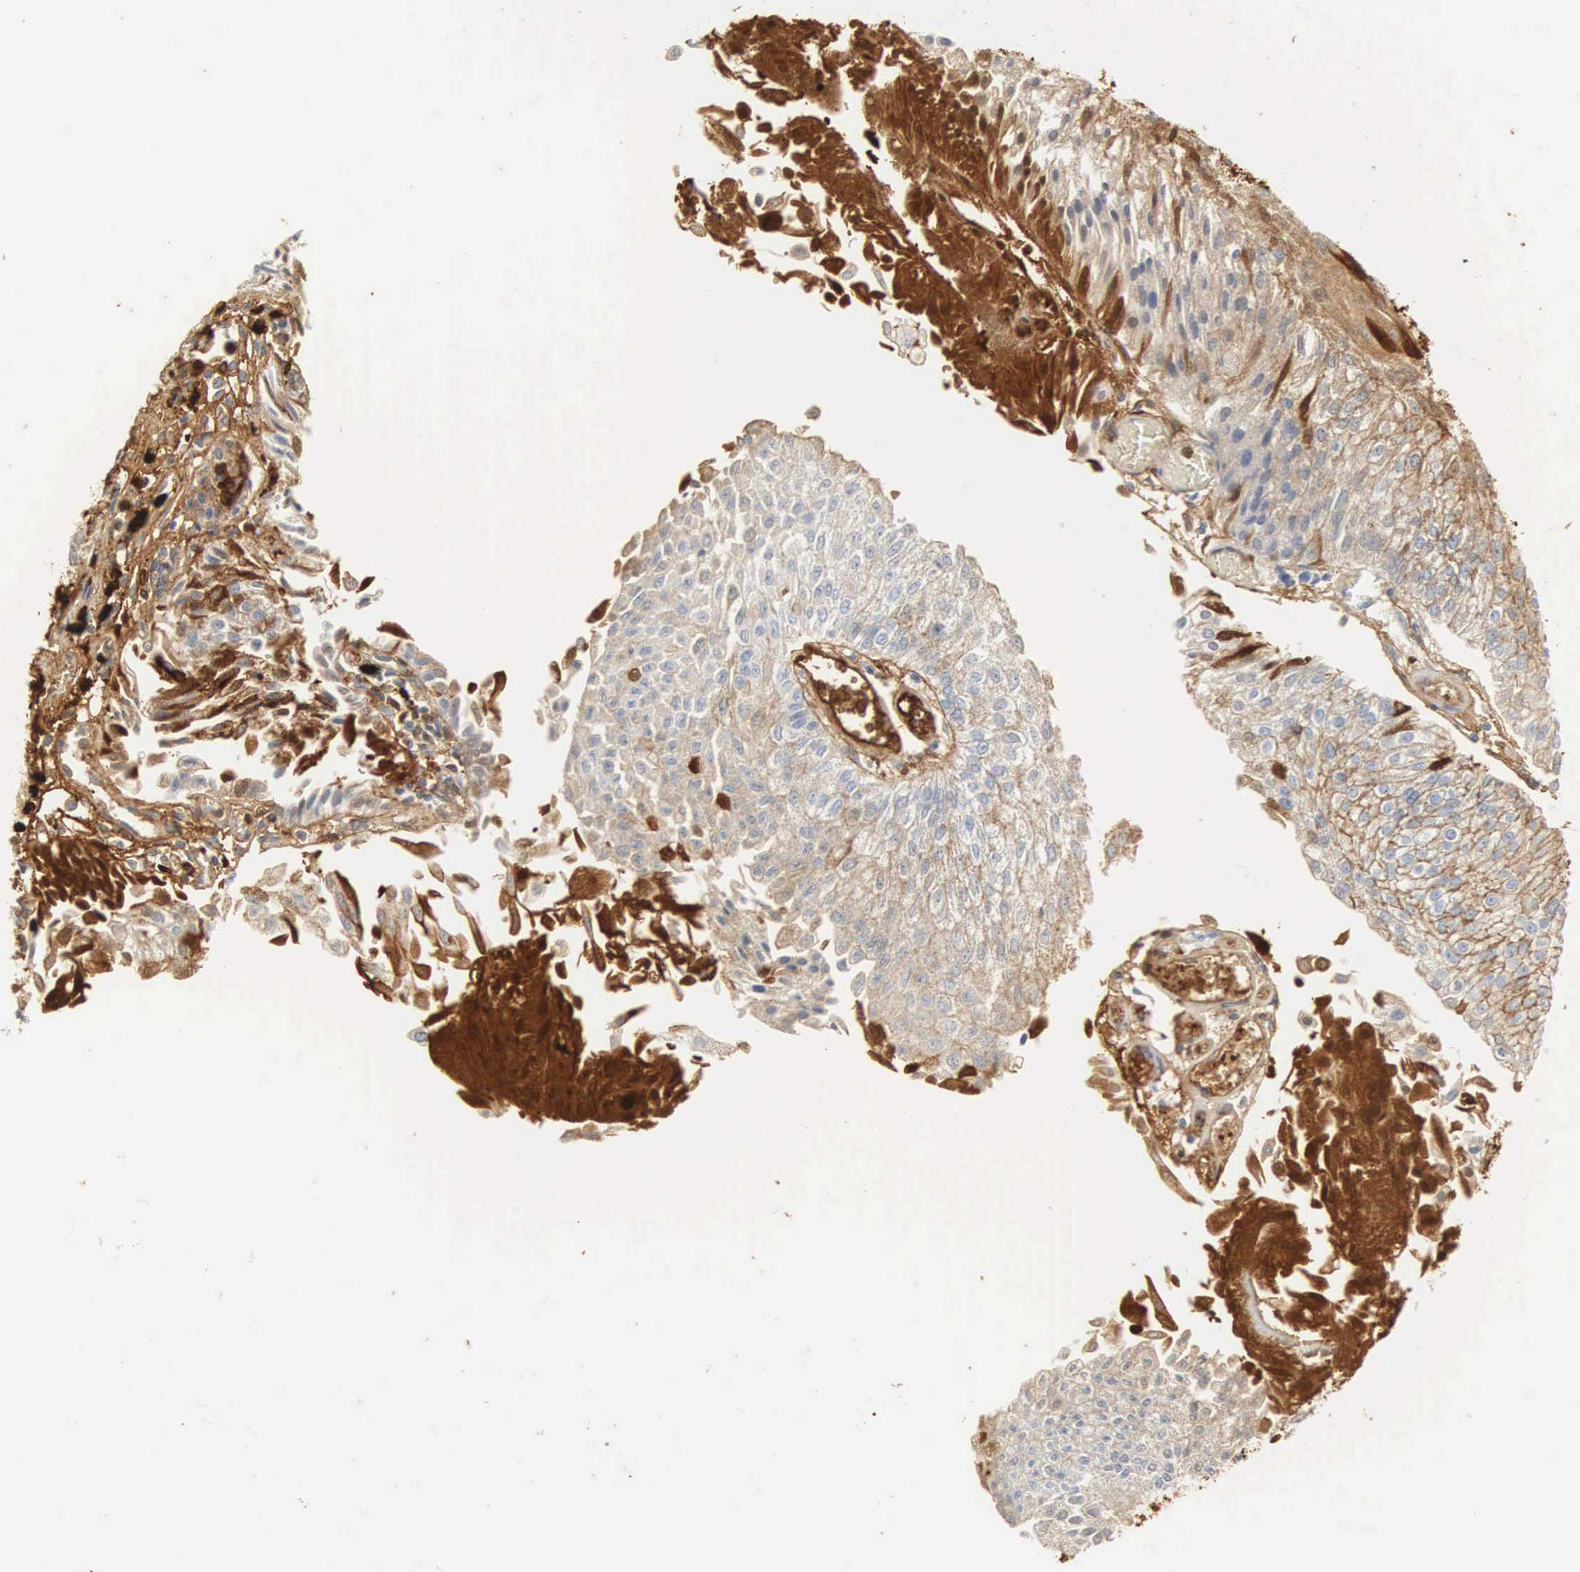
{"staining": {"intensity": "strong", "quantity": "25%-75%", "location": "cytoplasmic/membranous"}, "tissue": "urothelial cancer", "cell_type": "Tumor cells", "image_type": "cancer", "snomed": [{"axis": "morphology", "description": "Urothelial carcinoma, Low grade"}, {"axis": "topography", "description": "Urinary bladder"}], "caption": "IHC photomicrograph of neoplastic tissue: human urothelial cancer stained using immunohistochemistry (IHC) reveals high levels of strong protein expression localized specifically in the cytoplasmic/membranous of tumor cells, appearing as a cytoplasmic/membranous brown color.", "gene": "IGLC3", "patient": {"sex": "male", "age": 86}}